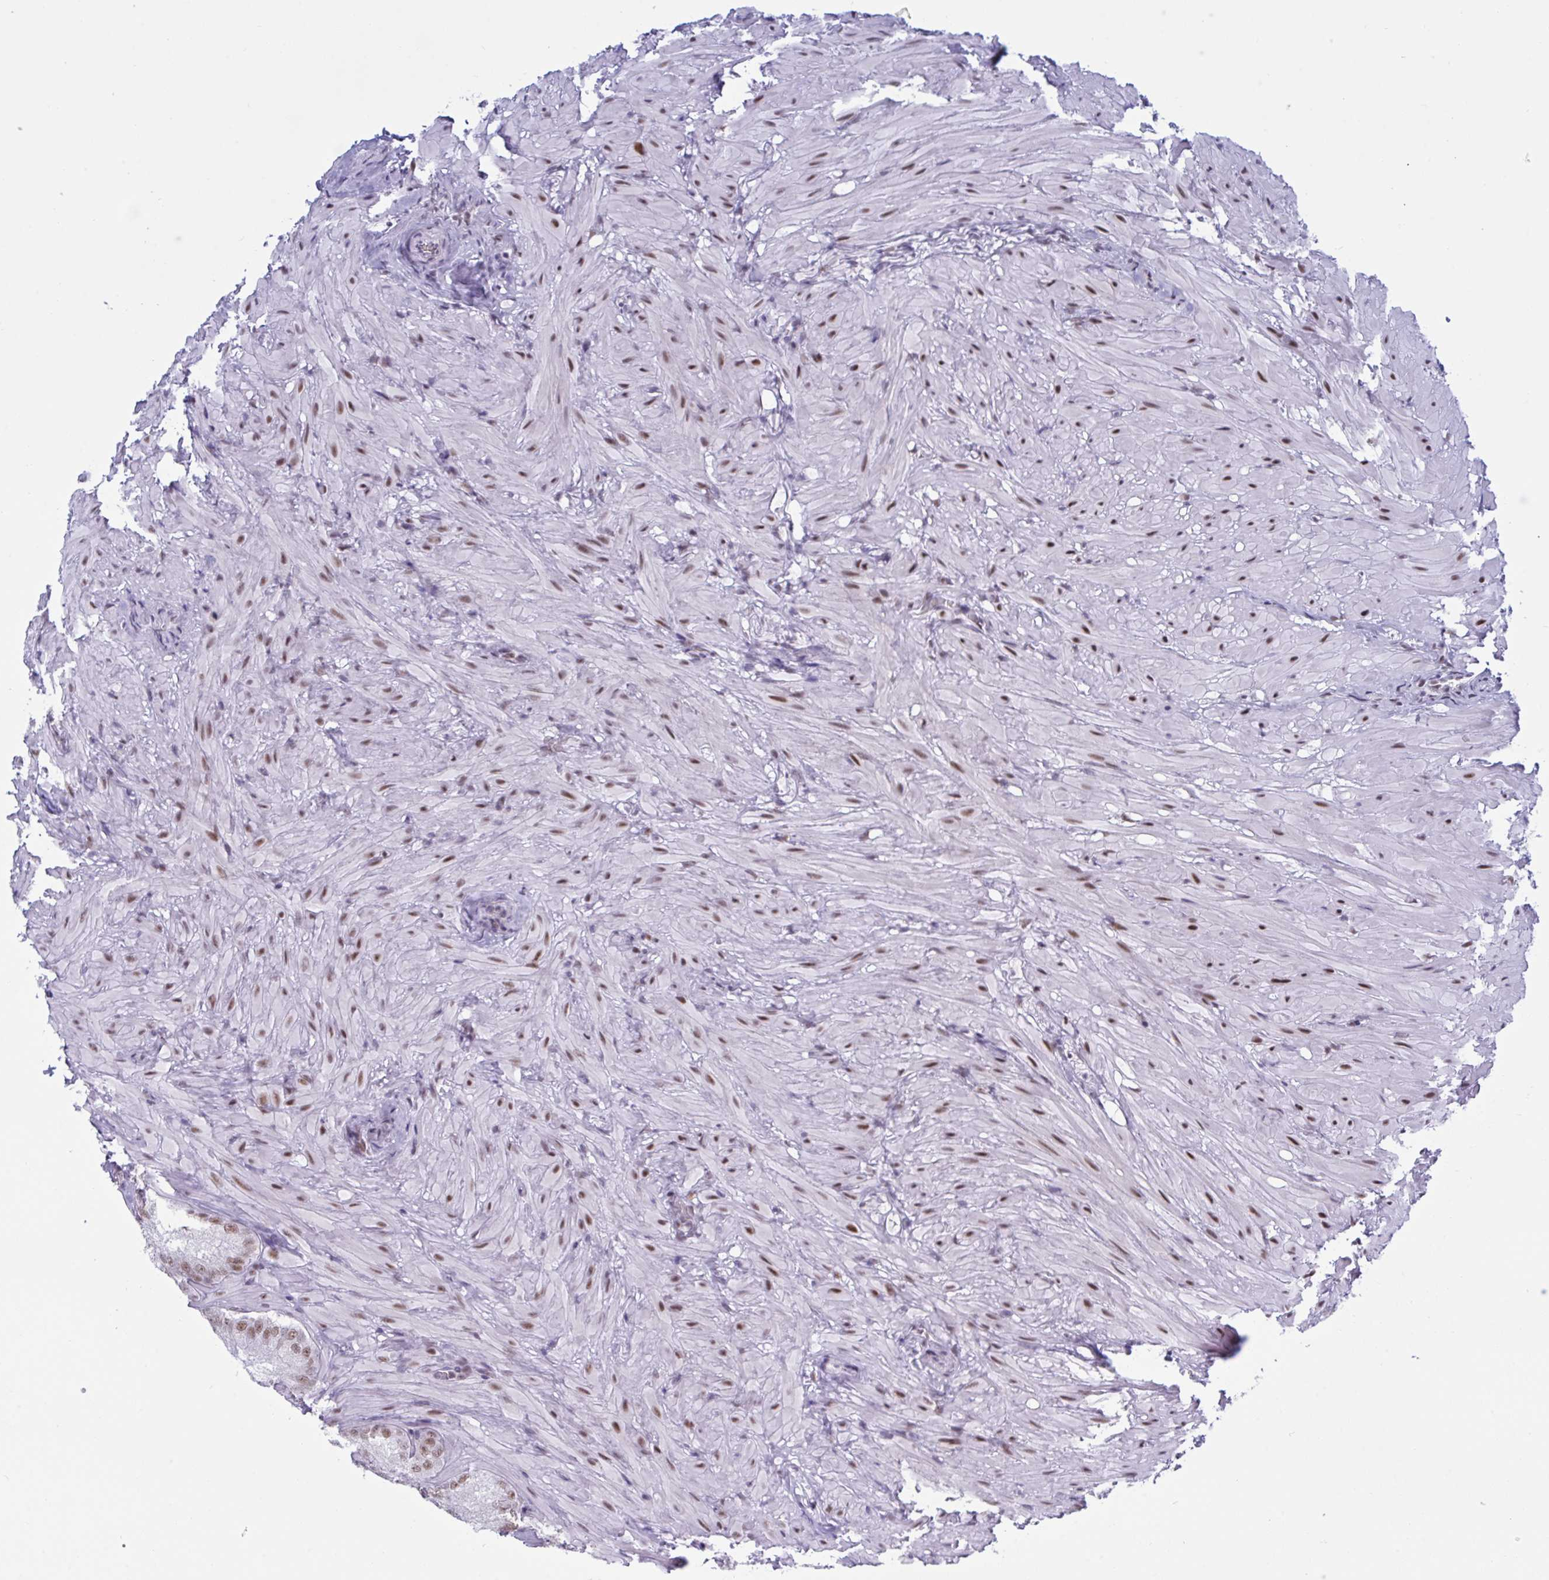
{"staining": {"intensity": "moderate", "quantity": ">75%", "location": "nuclear"}, "tissue": "seminal vesicle", "cell_type": "Glandular cells", "image_type": "normal", "snomed": [{"axis": "morphology", "description": "Normal tissue, NOS"}, {"axis": "topography", "description": "Seminal veicle"}], "caption": "The image shows immunohistochemical staining of normal seminal vesicle. There is moderate nuclear staining is appreciated in about >75% of glandular cells. The staining was performed using DAB to visualize the protein expression in brown, while the nuclei were stained in blue with hematoxylin (Magnification: 20x).", "gene": "PPP1R10", "patient": {"sex": "male", "age": 47}}